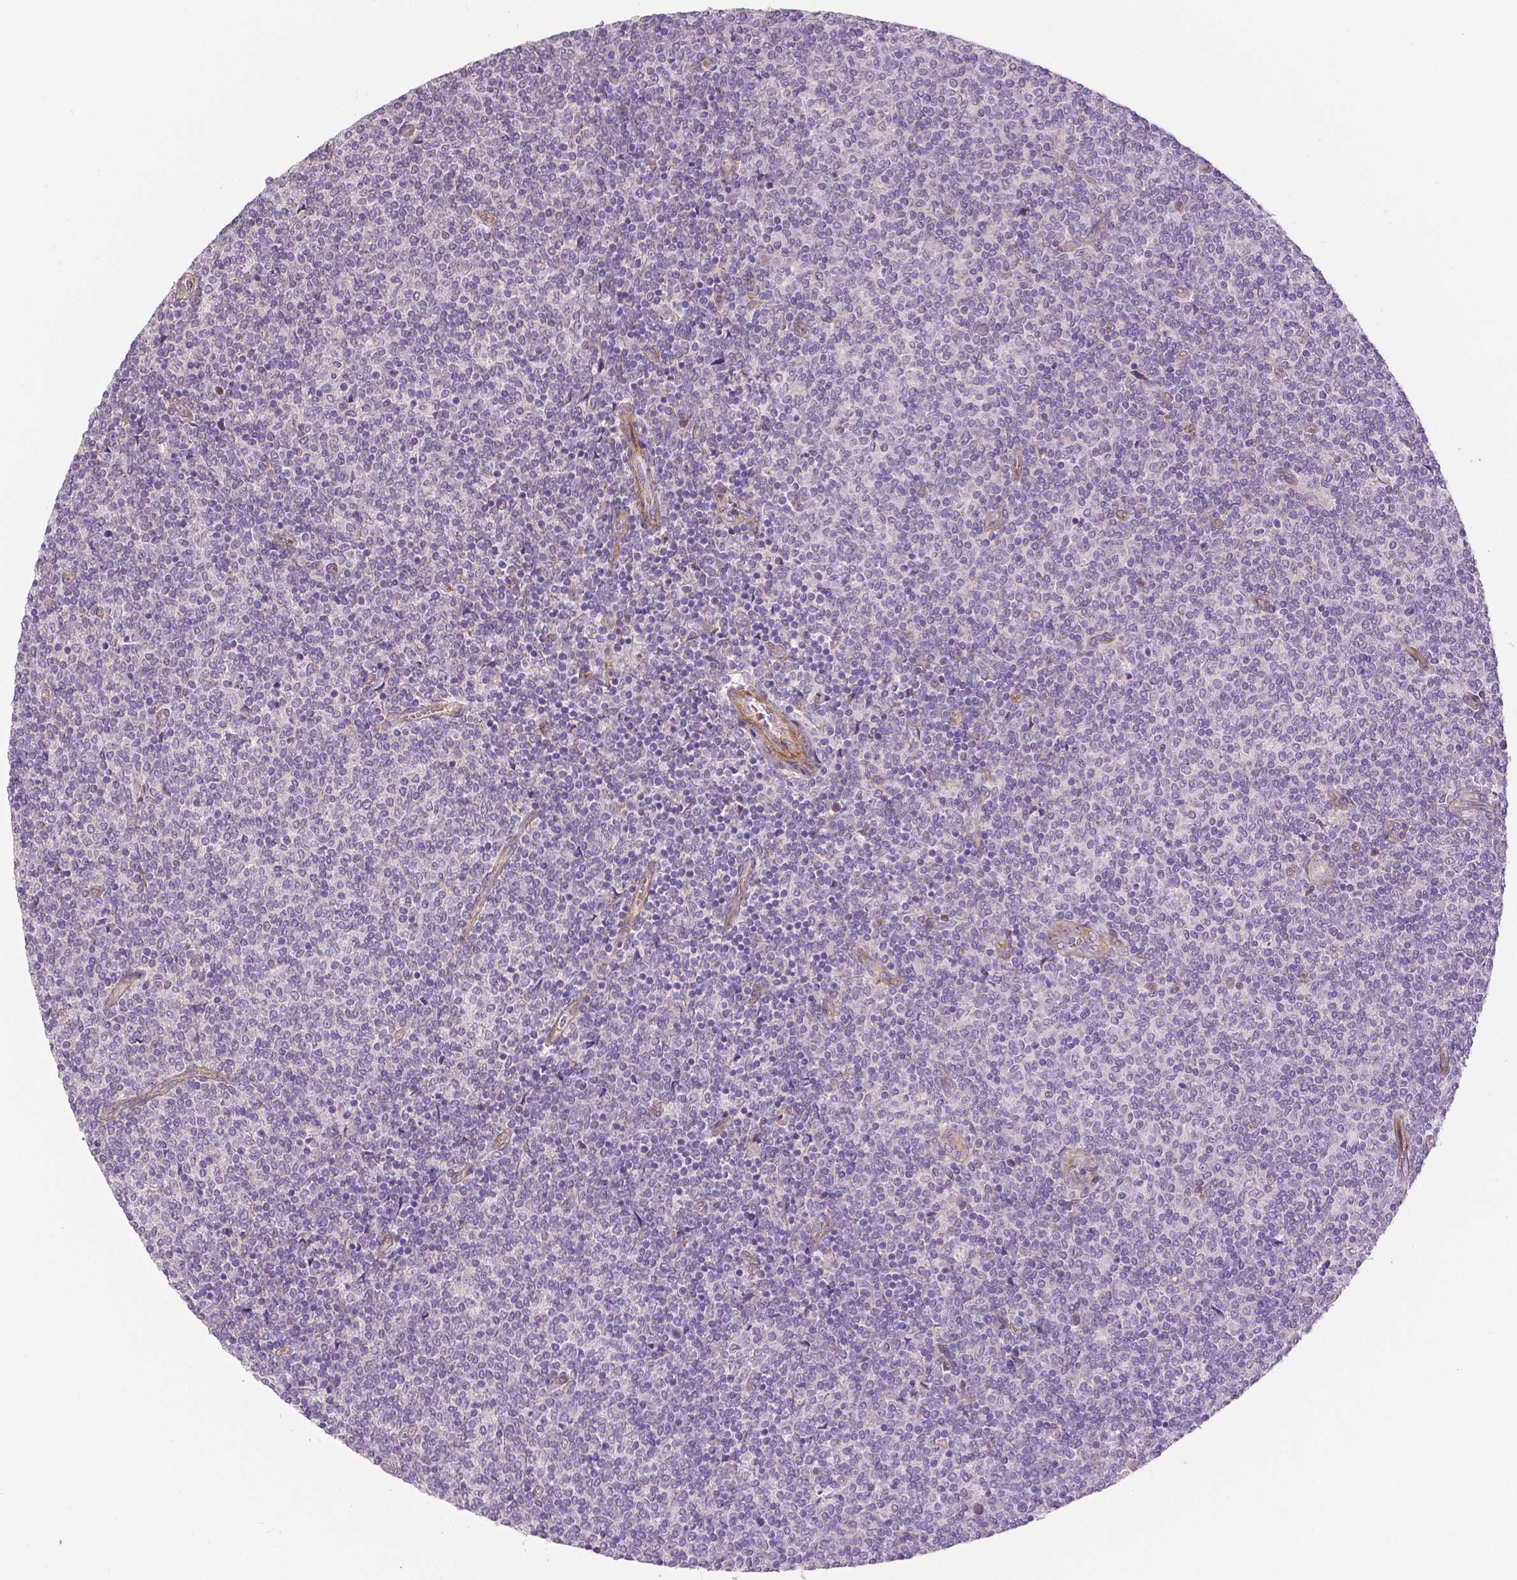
{"staining": {"intensity": "negative", "quantity": "none", "location": "none"}, "tissue": "lymphoma", "cell_type": "Tumor cells", "image_type": "cancer", "snomed": [{"axis": "morphology", "description": "Malignant lymphoma, non-Hodgkin's type, Low grade"}, {"axis": "topography", "description": "Lymph node"}], "caption": "There is no significant staining in tumor cells of malignant lymphoma, non-Hodgkin's type (low-grade).", "gene": "FLT1", "patient": {"sex": "male", "age": 52}}